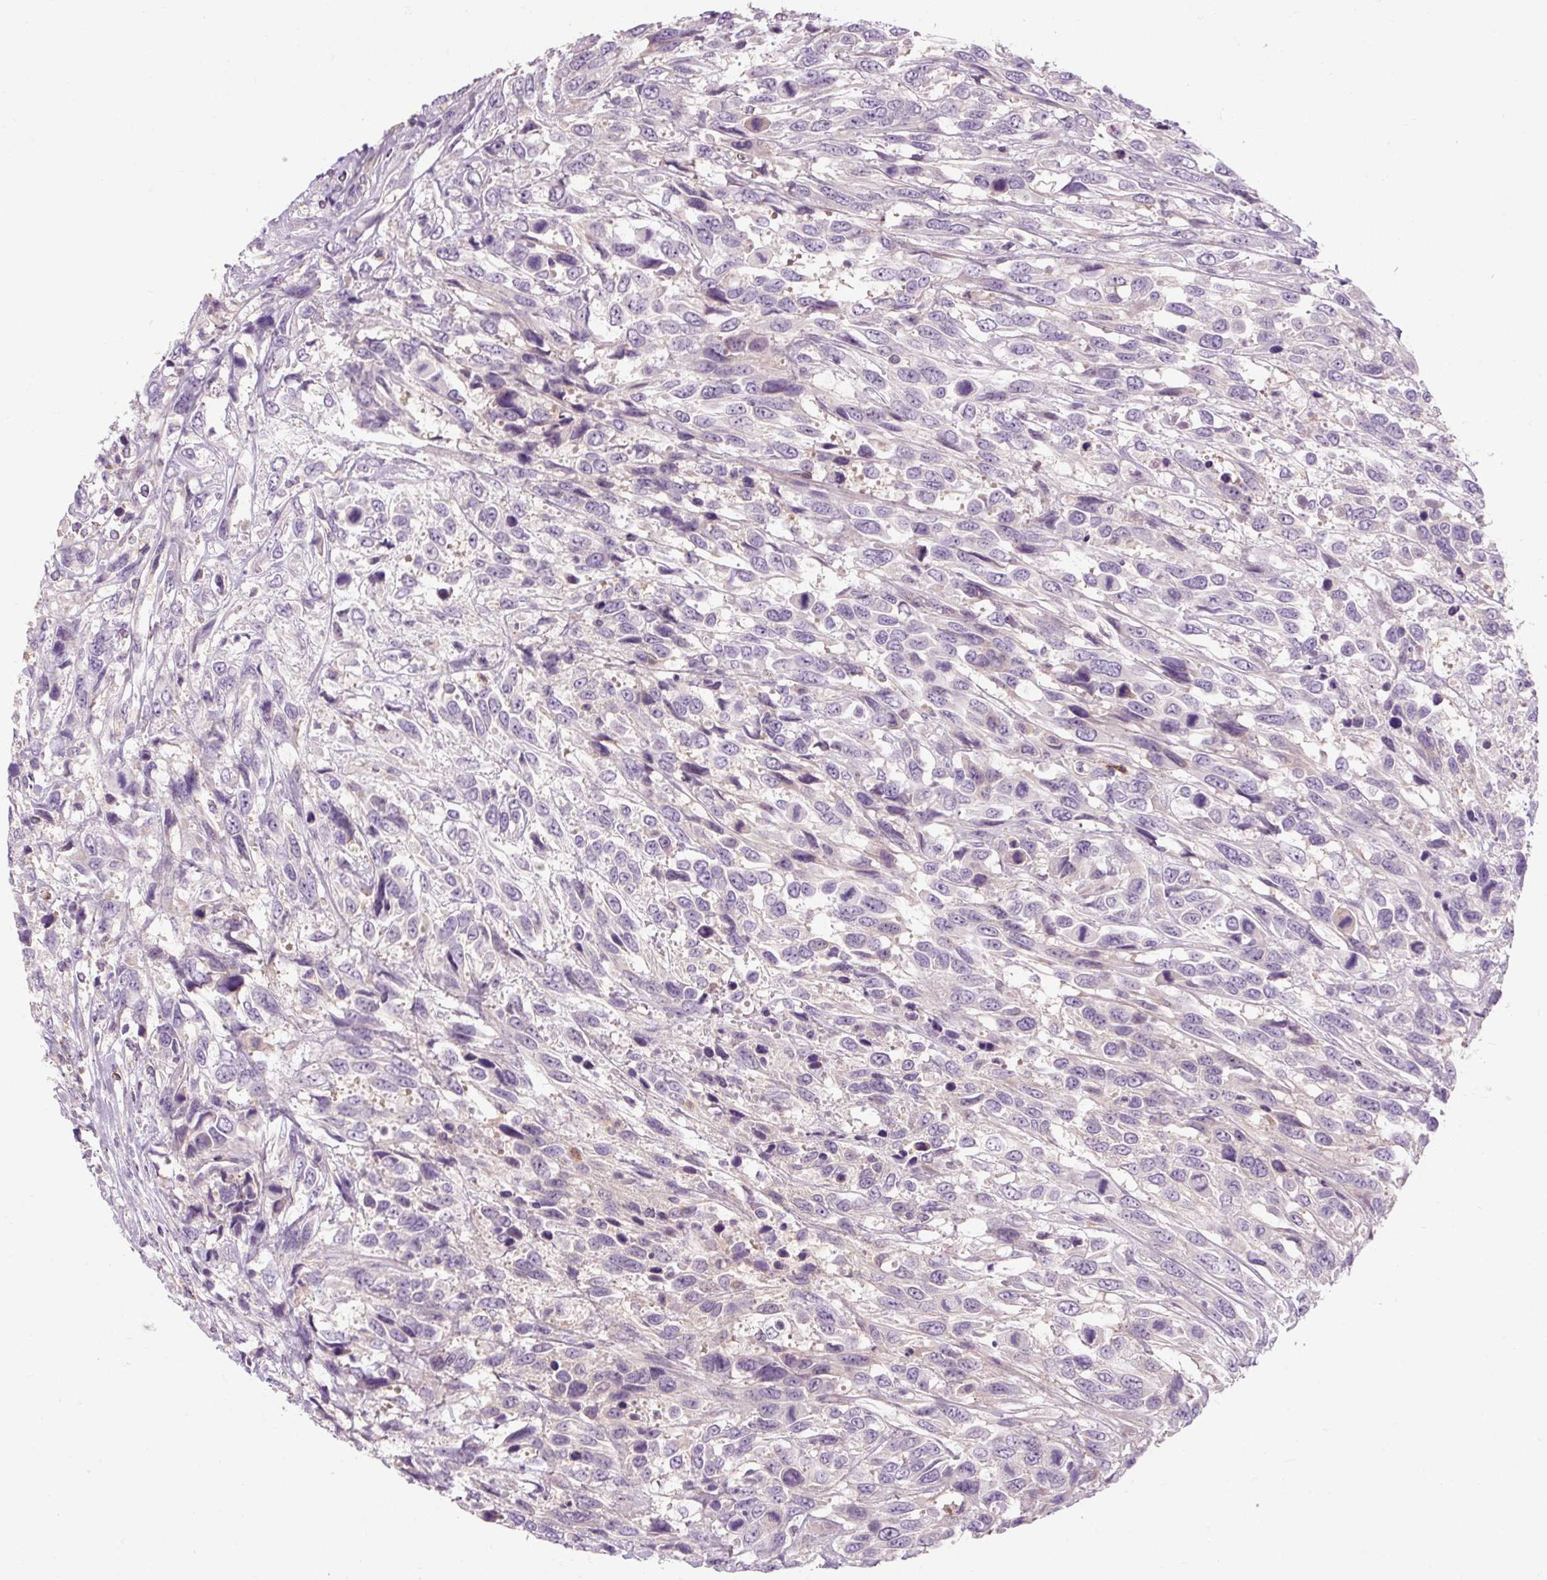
{"staining": {"intensity": "negative", "quantity": "none", "location": "none"}, "tissue": "urothelial cancer", "cell_type": "Tumor cells", "image_type": "cancer", "snomed": [{"axis": "morphology", "description": "Urothelial carcinoma, High grade"}, {"axis": "topography", "description": "Urinary bladder"}], "caption": "This is an immunohistochemistry (IHC) photomicrograph of human urothelial cancer. There is no expression in tumor cells.", "gene": "TIGD2", "patient": {"sex": "female", "age": 70}}